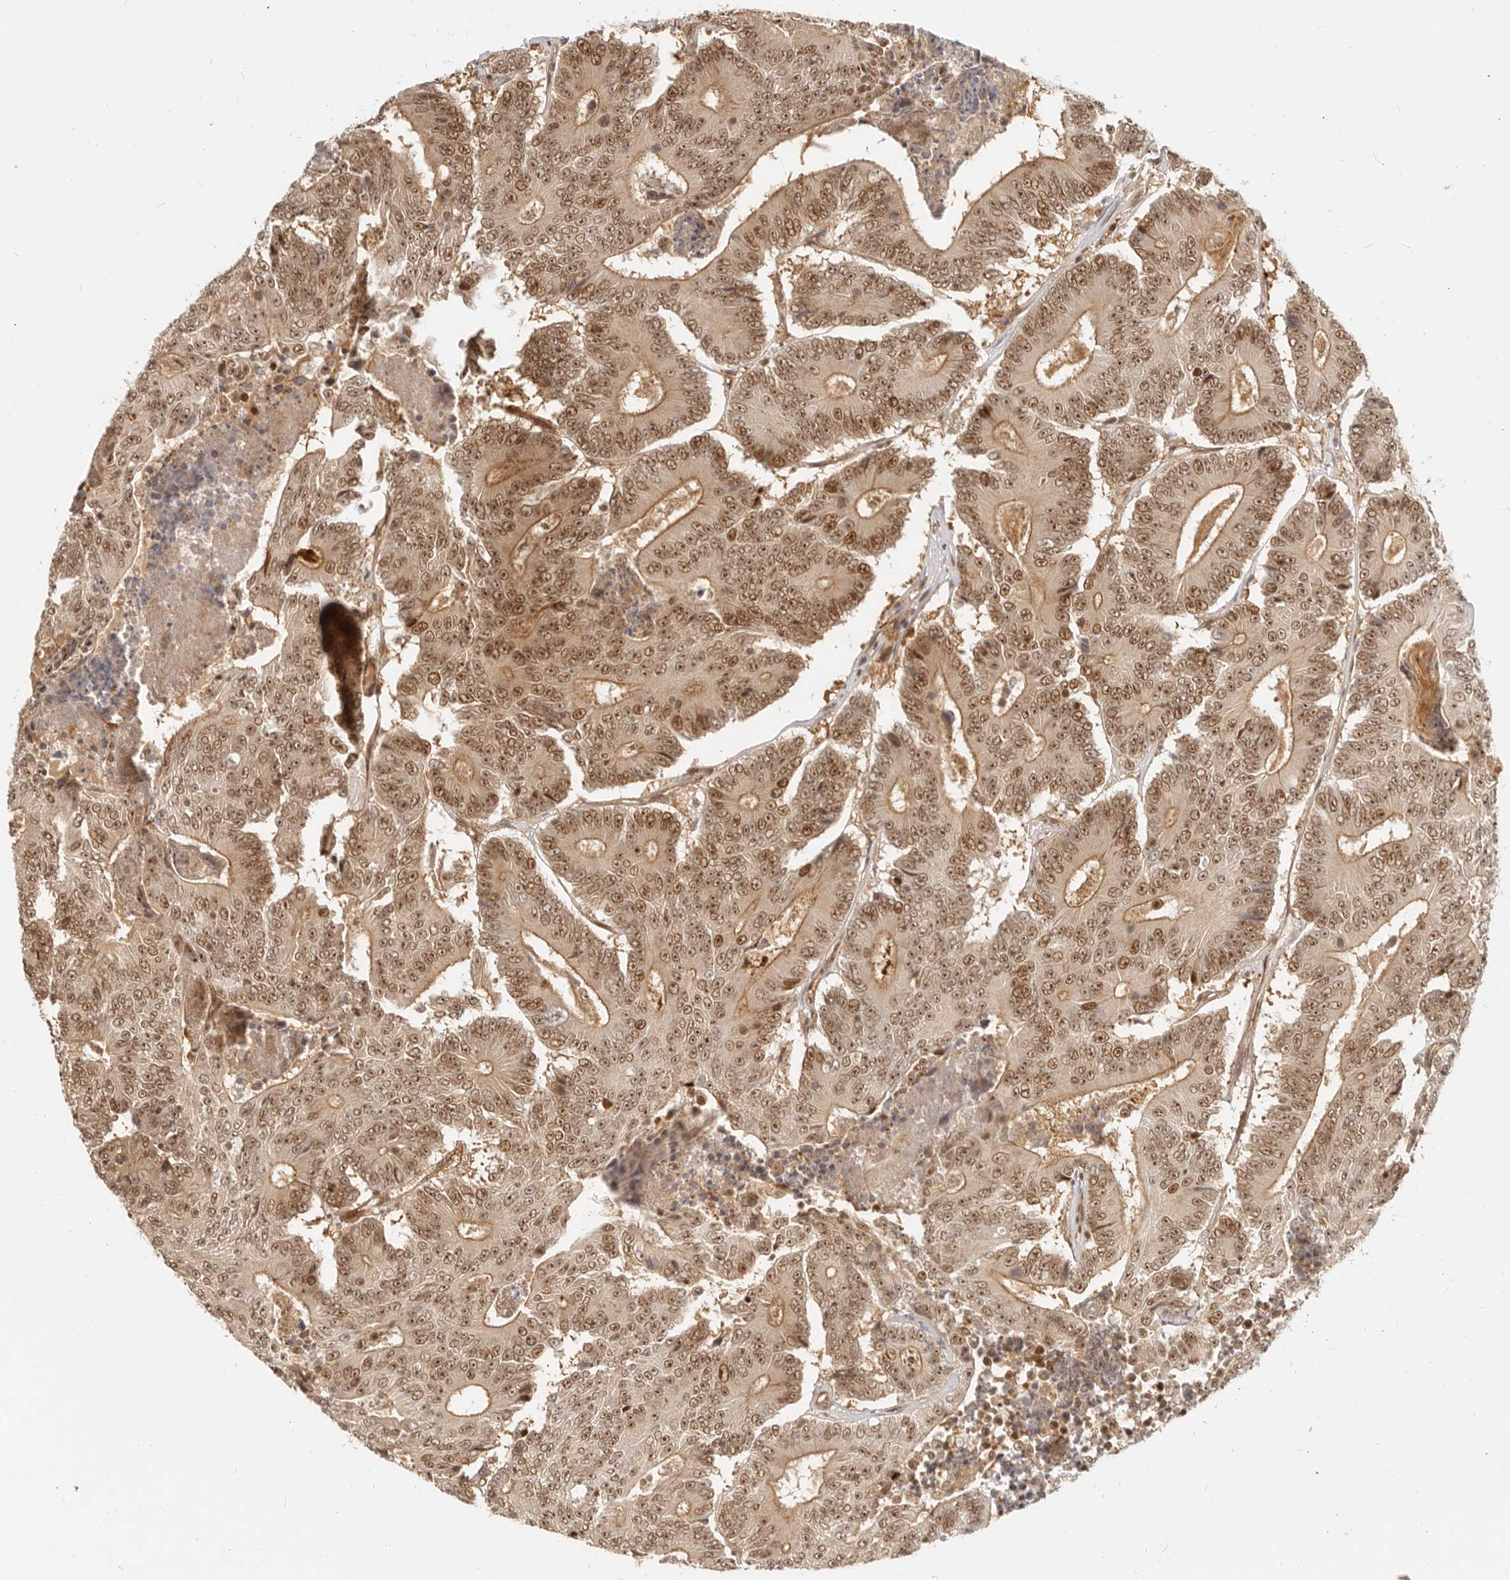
{"staining": {"intensity": "moderate", "quantity": ">75%", "location": "cytoplasmic/membranous,nuclear"}, "tissue": "colorectal cancer", "cell_type": "Tumor cells", "image_type": "cancer", "snomed": [{"axis": "morphology", "description": "Adenocarcinoma, NOS"}, {"axis": "topography", "description": "Colon"}], "caption": "Human colorectal adenocarcinoma stained with a protein marker reveals moderate staining in tumor cells.", "gene": "BAP1", "patient": {"sex": "male", "age": 83}}